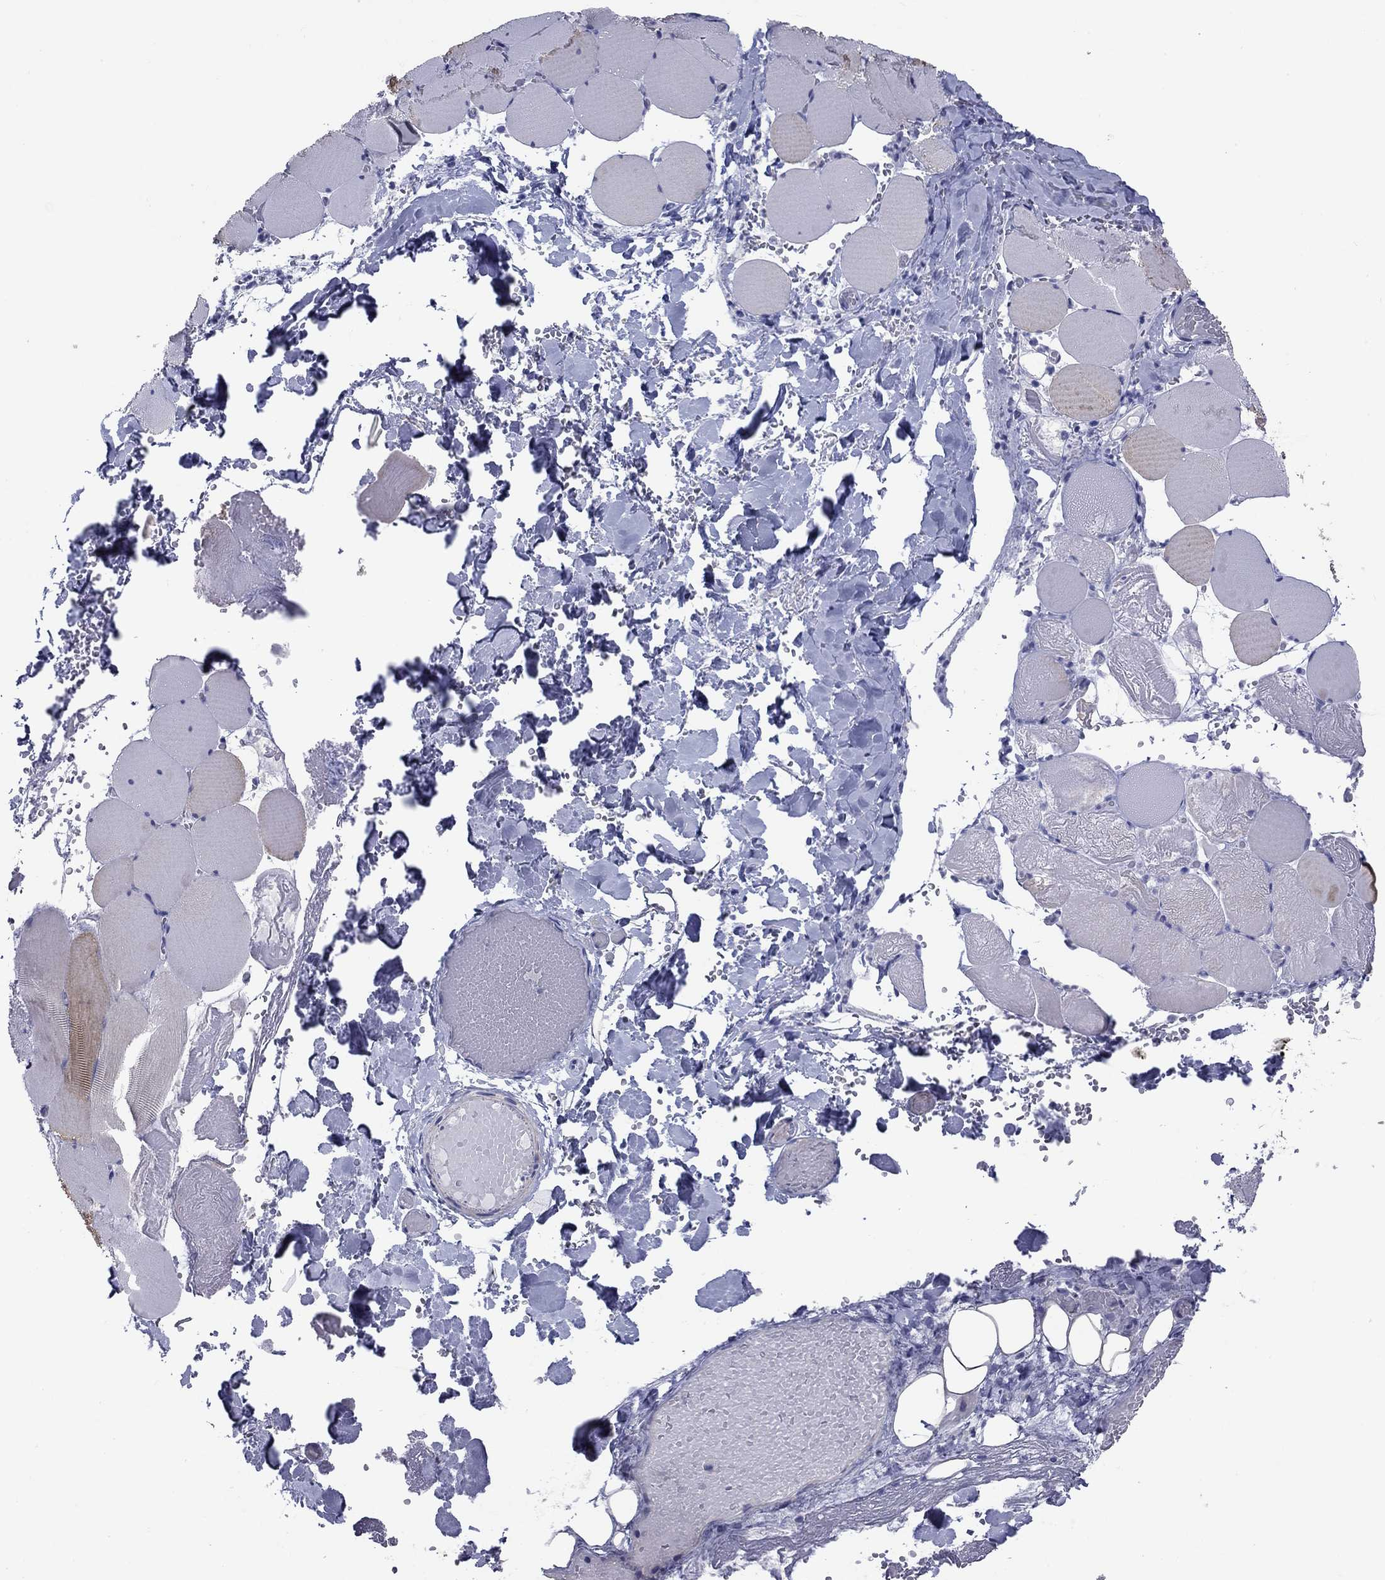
{"staining": {"intensity": "negative", "quantity": "none", "location": "none"}, "tissue": "skeletal muscle", "cell_type": "Myocytes", "image_type": "normal", "snomed": [{"axis": "morphology", "description": "Normal tissue, NOS"}, {"axis": "morphology", "description": "Malignant melanoma, Metastatic site"}, {"axis": "topography", "description": "Skeletal muscle"}], "caption": "Normal skeletal muscle was stained to show a protein in brown. There is no significant staining in myocytes. (DAB (3,3'-diaminobenzidine) IHC with hematoxylin counter stain).", "gene": "PRKCG", "patient": {"sex": "male", "age": 50}}